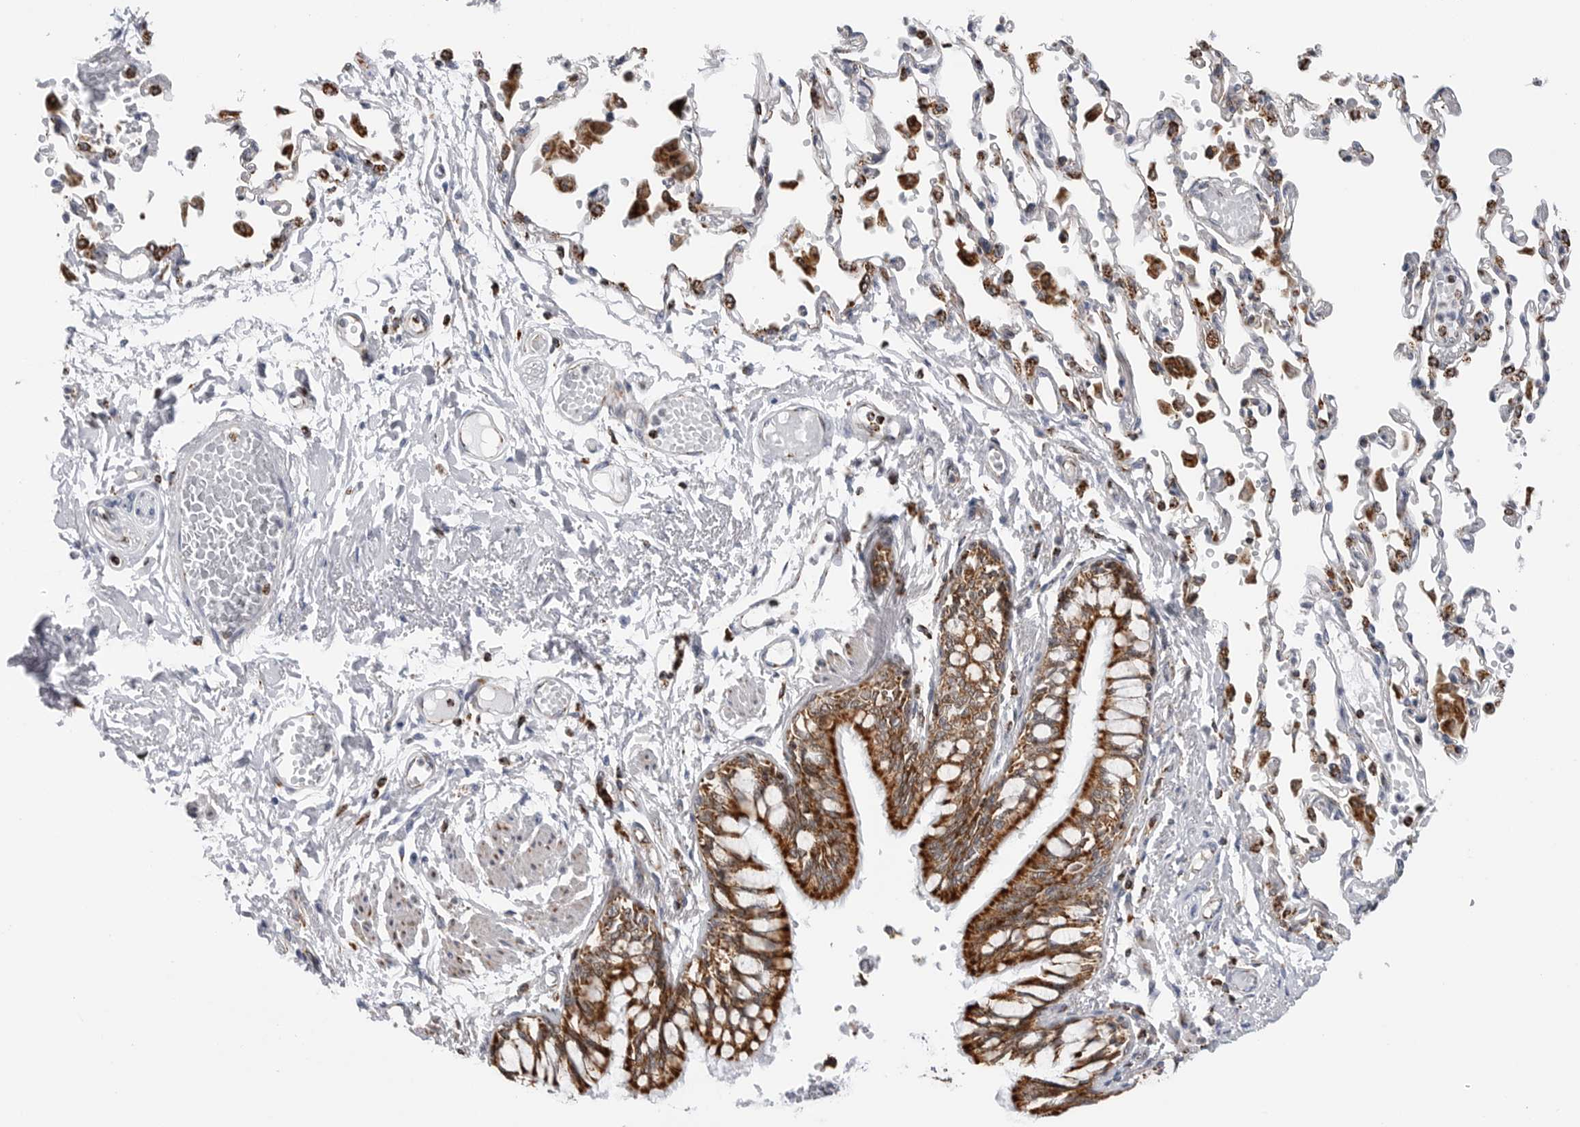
{"staining": {"intensity": "strong", "quantity": ">75%", "location": "cytoplasmic/membranous"}, "tissue": "bronchus", "cell_type": "Respiratory epithelial cells", "image_type": "normal", "snomed": [{"axis": "morphology", "description": "Normal tissue, NOS"}, {"axis": "topography", "description": "Cartilage tissue"}, {"axis": "topography", "description": "Bronchus"}, {"axis": "topography", "description": "Lung"}], "caption": "Benign bronchus was stained to show a protein in brown. There is high levels of strong cytoplasmic/membranous staining in approximately >75% of respiratory epithelial cells.", "gene": "COX5A", "patient": {"sex": "female", "age": 49}}